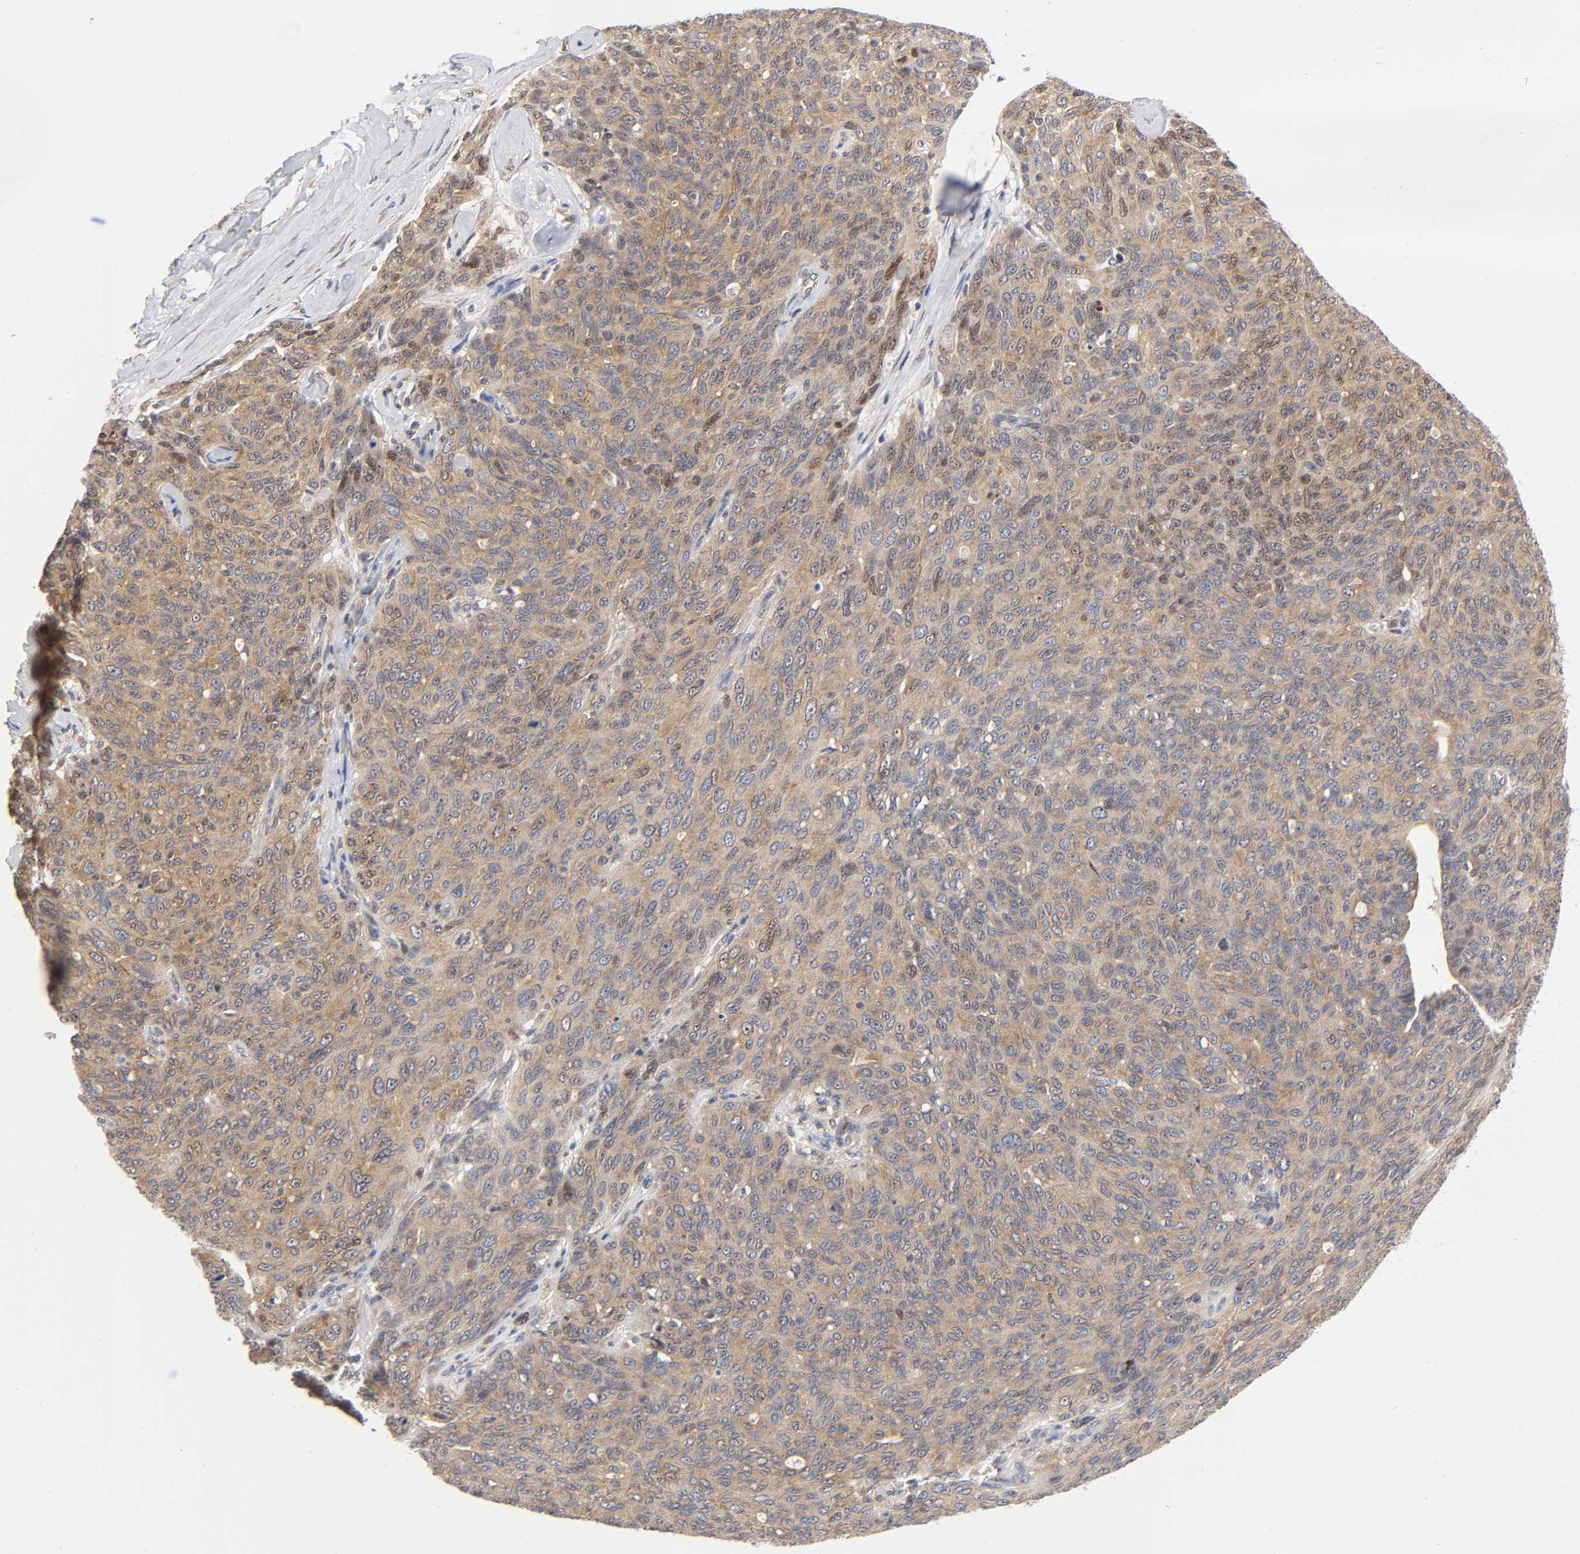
{"staining": {"intensity": "weak", "quantity": ">75%", "location": "cytoplasmic/membranous"}, "tissue": "ovarian cancer", "cell_type": "Tumor cells", "image_type": "cancer", "snomed": [{"axis": "morphology", "description": "Carcinoma, endometroid"}, {"axis": "topography", "description": "Ovary"}], "caption": "Human ovarian endometroid carcinoma stained for a protein (brown) reveals weak cytoplasmic/membranous positive expression in approximately >75% of tumor cells.", "gene": "PAFAH1B1", "patient": {"sex": "female", "age": 60}}